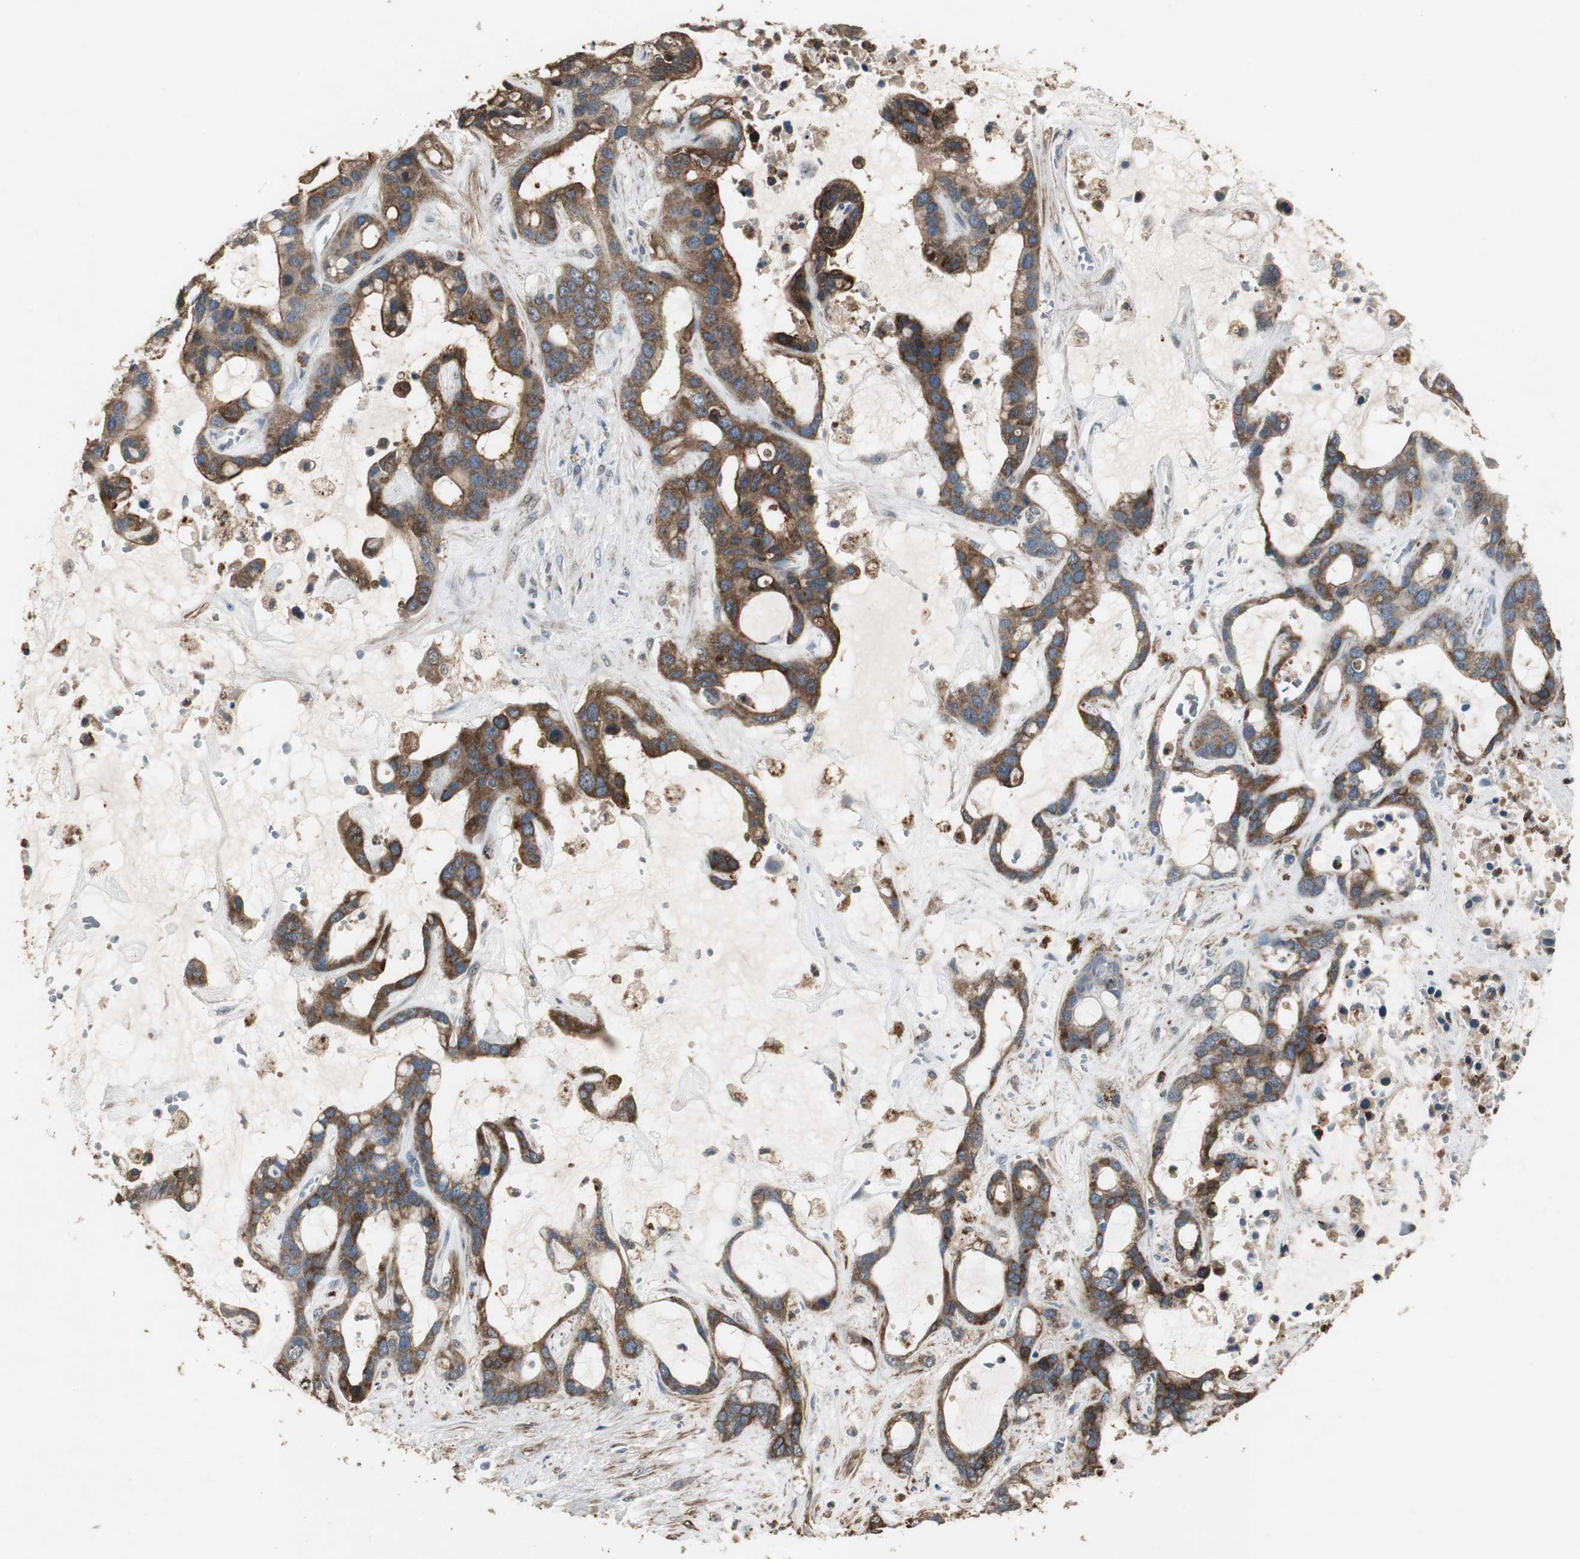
{"staining": {"intensity": "strong", "quantity": ">75%", "location": "cytoplasmic/membranous"}, "tissue": "liver cancer", "cell_type": "Tumor cells", "image_type": "cancer", "snomed": [{"axis": "morphology", "description": "Cholangiocarcinoma"}, {"axis": "topography", "description": "Liver"}], "caption": "Protein staining of liver cancer (cholangiocarcinoma) tissue demonstrates strong cytoplasmic/membranous staining in about >75% of tumor cells. The protein is shown in brown color, while the nuclei are stained blue.", "gene": "JTB", "patient": {"sex": "female", "age": 65}}